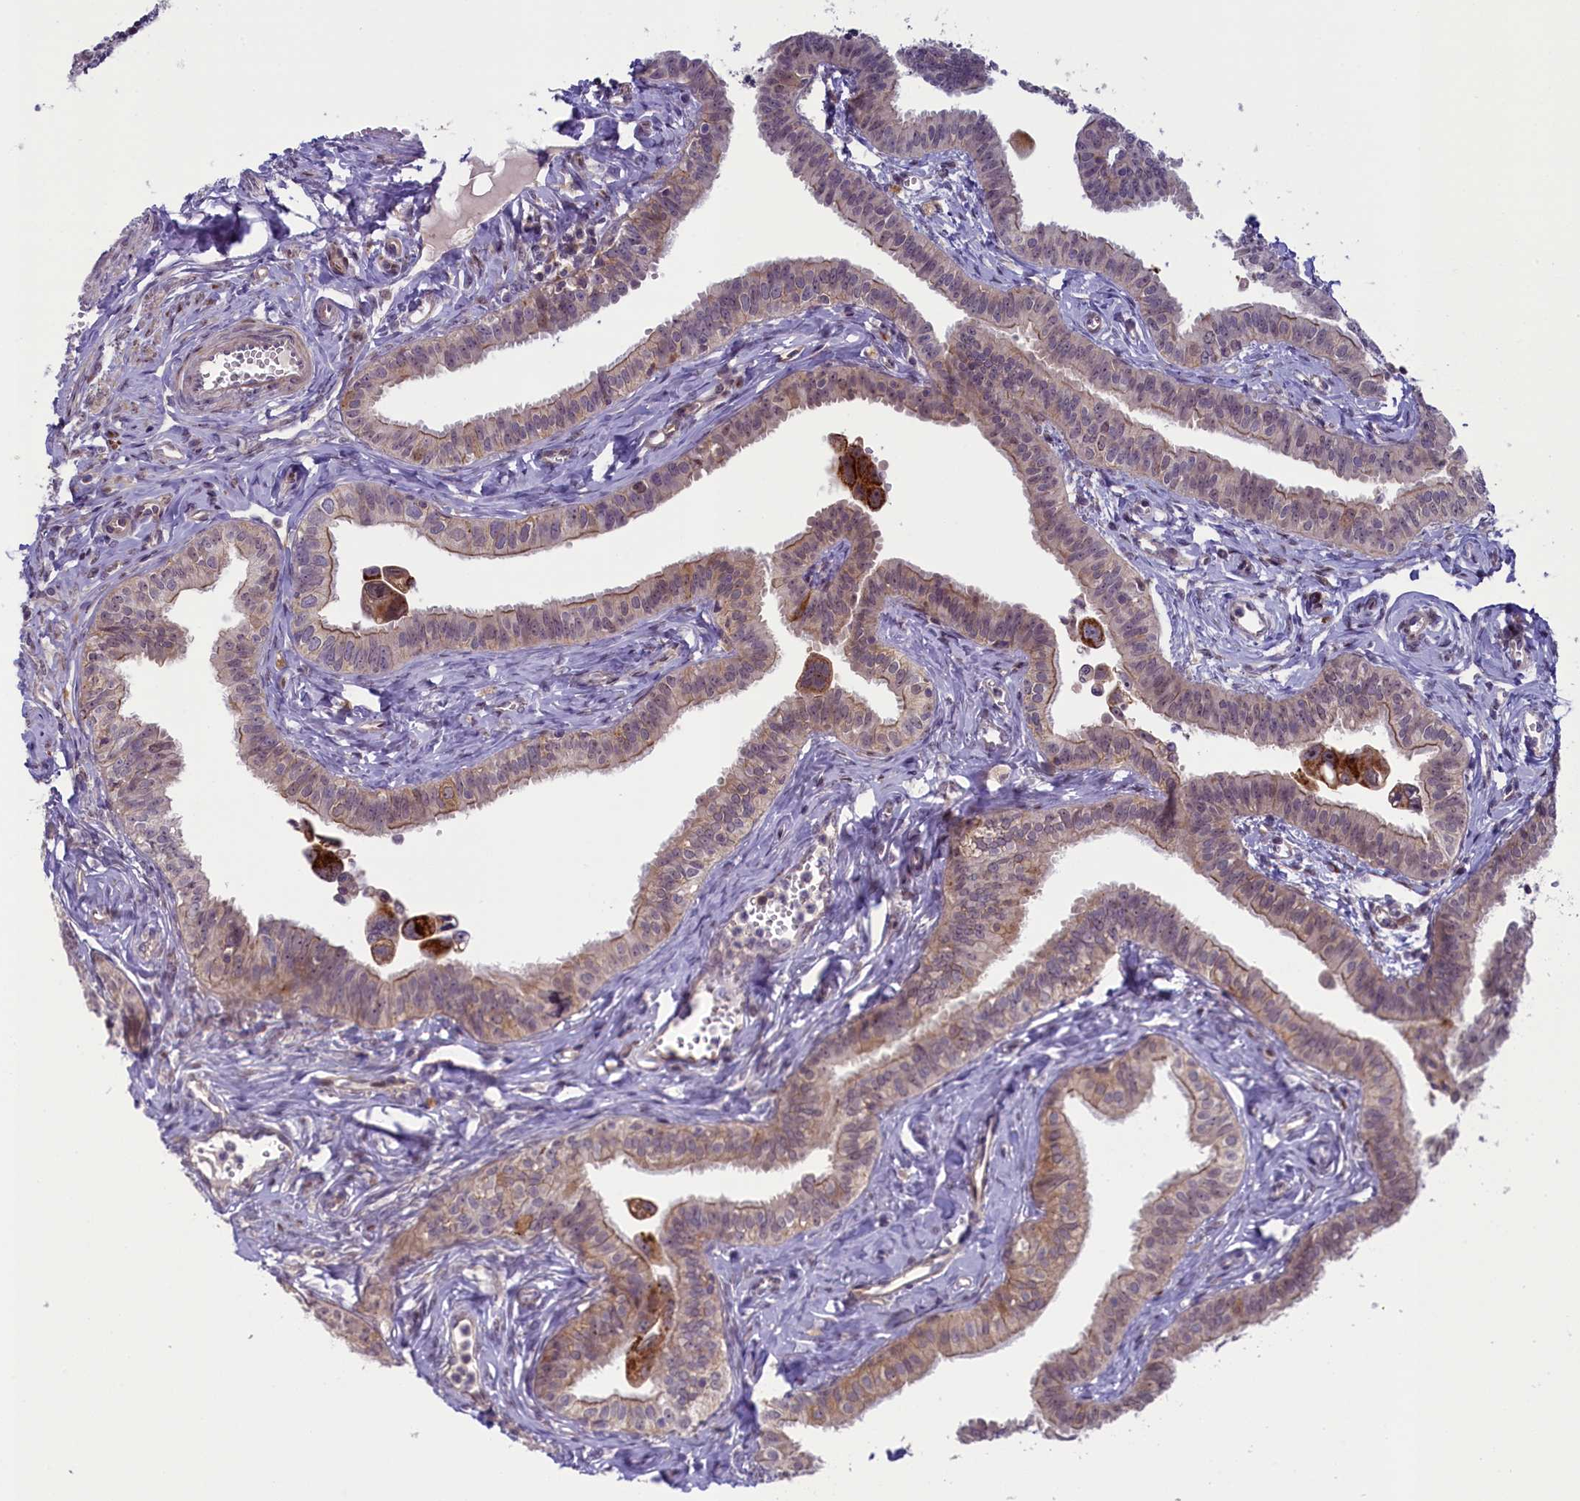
{"staining": {"intensity": "moderate", "quantity": "25%-75%", "location": "cytoplasmic/membranous"}, "tissue": "fallopian tube", "cell_type": "Glandular cells", "image_type": "normal", "snomed": [{"axis": "morphology", "description": "Normal tissue, NOS"}, {"axis": "morphology", "description": "Carcinoma, NOS"}, {"axis": "topography", "description": "Fallopian tube"}, {"axis": "topography", "description": "Ovary"}], "caption": "The histopathology image demonstrates a brown stain indicating the presence of a protein in the cytoplasmic/membranous of glandular cells in fallopian tube.", "gene": "CCL23", "patient": {"sex": "female", "age": 59}}